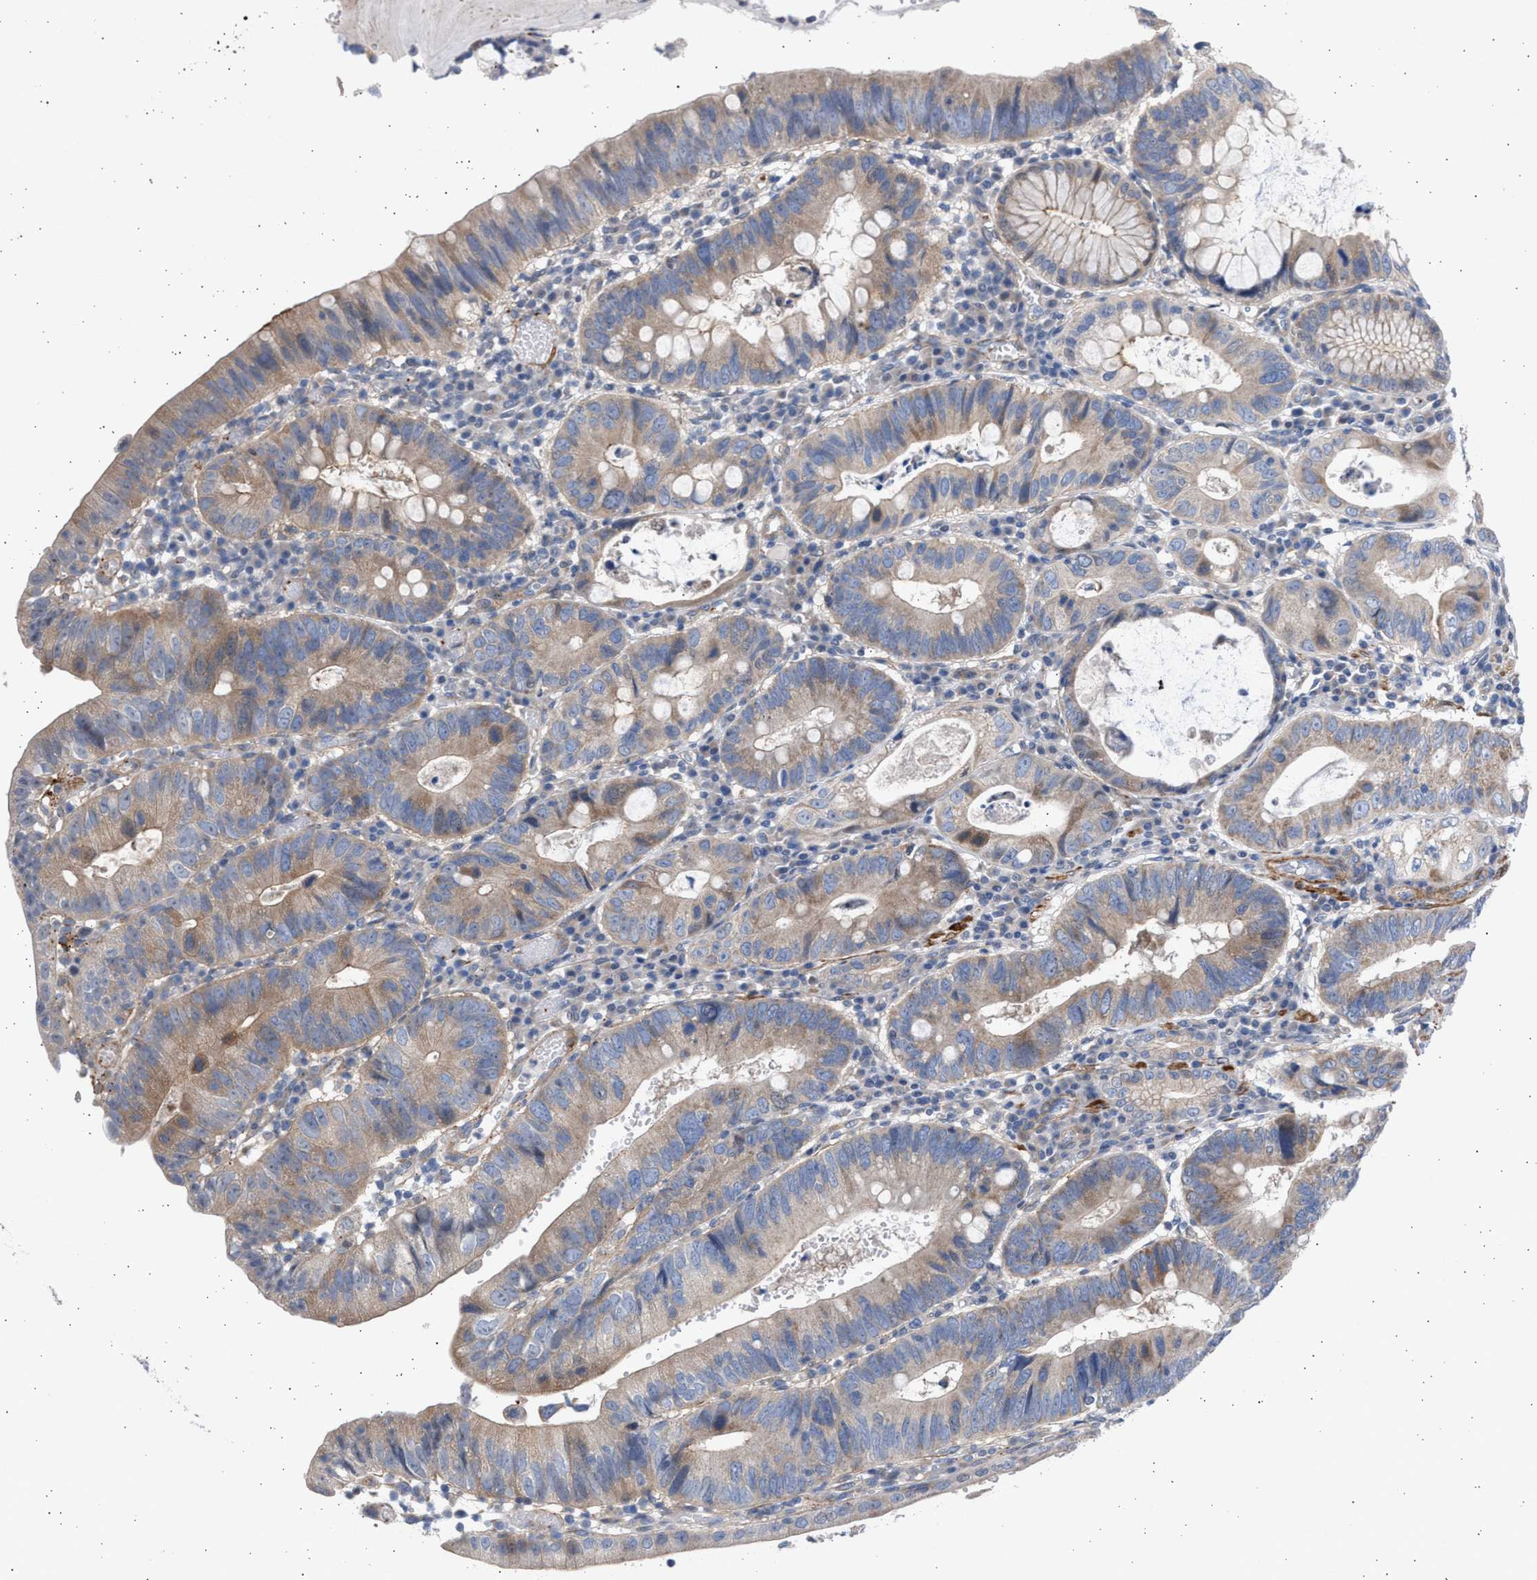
{"staining": {"intensity": "weak", "quantity": "25%-75%", "location": "cytoplasmic/membranous"}, "tissue": "stomach cancer", "cell_type": "Tumor cells", "image_type": "cancer", "snomed": [{"axis": "morphology", "description": "Adenocarcinoma, NOS"}, {"axis": "topography", "description": "Stomach"}], "caption": "About 25%-75% of tumor cells in adenocarcinoma (stomach) exhibit weak cytoplasmic/membranous protein staining as visualized by brown immunohistochemical staining.", "gene": "NBR1", "patient": {"sex": "male", "age": 59}}